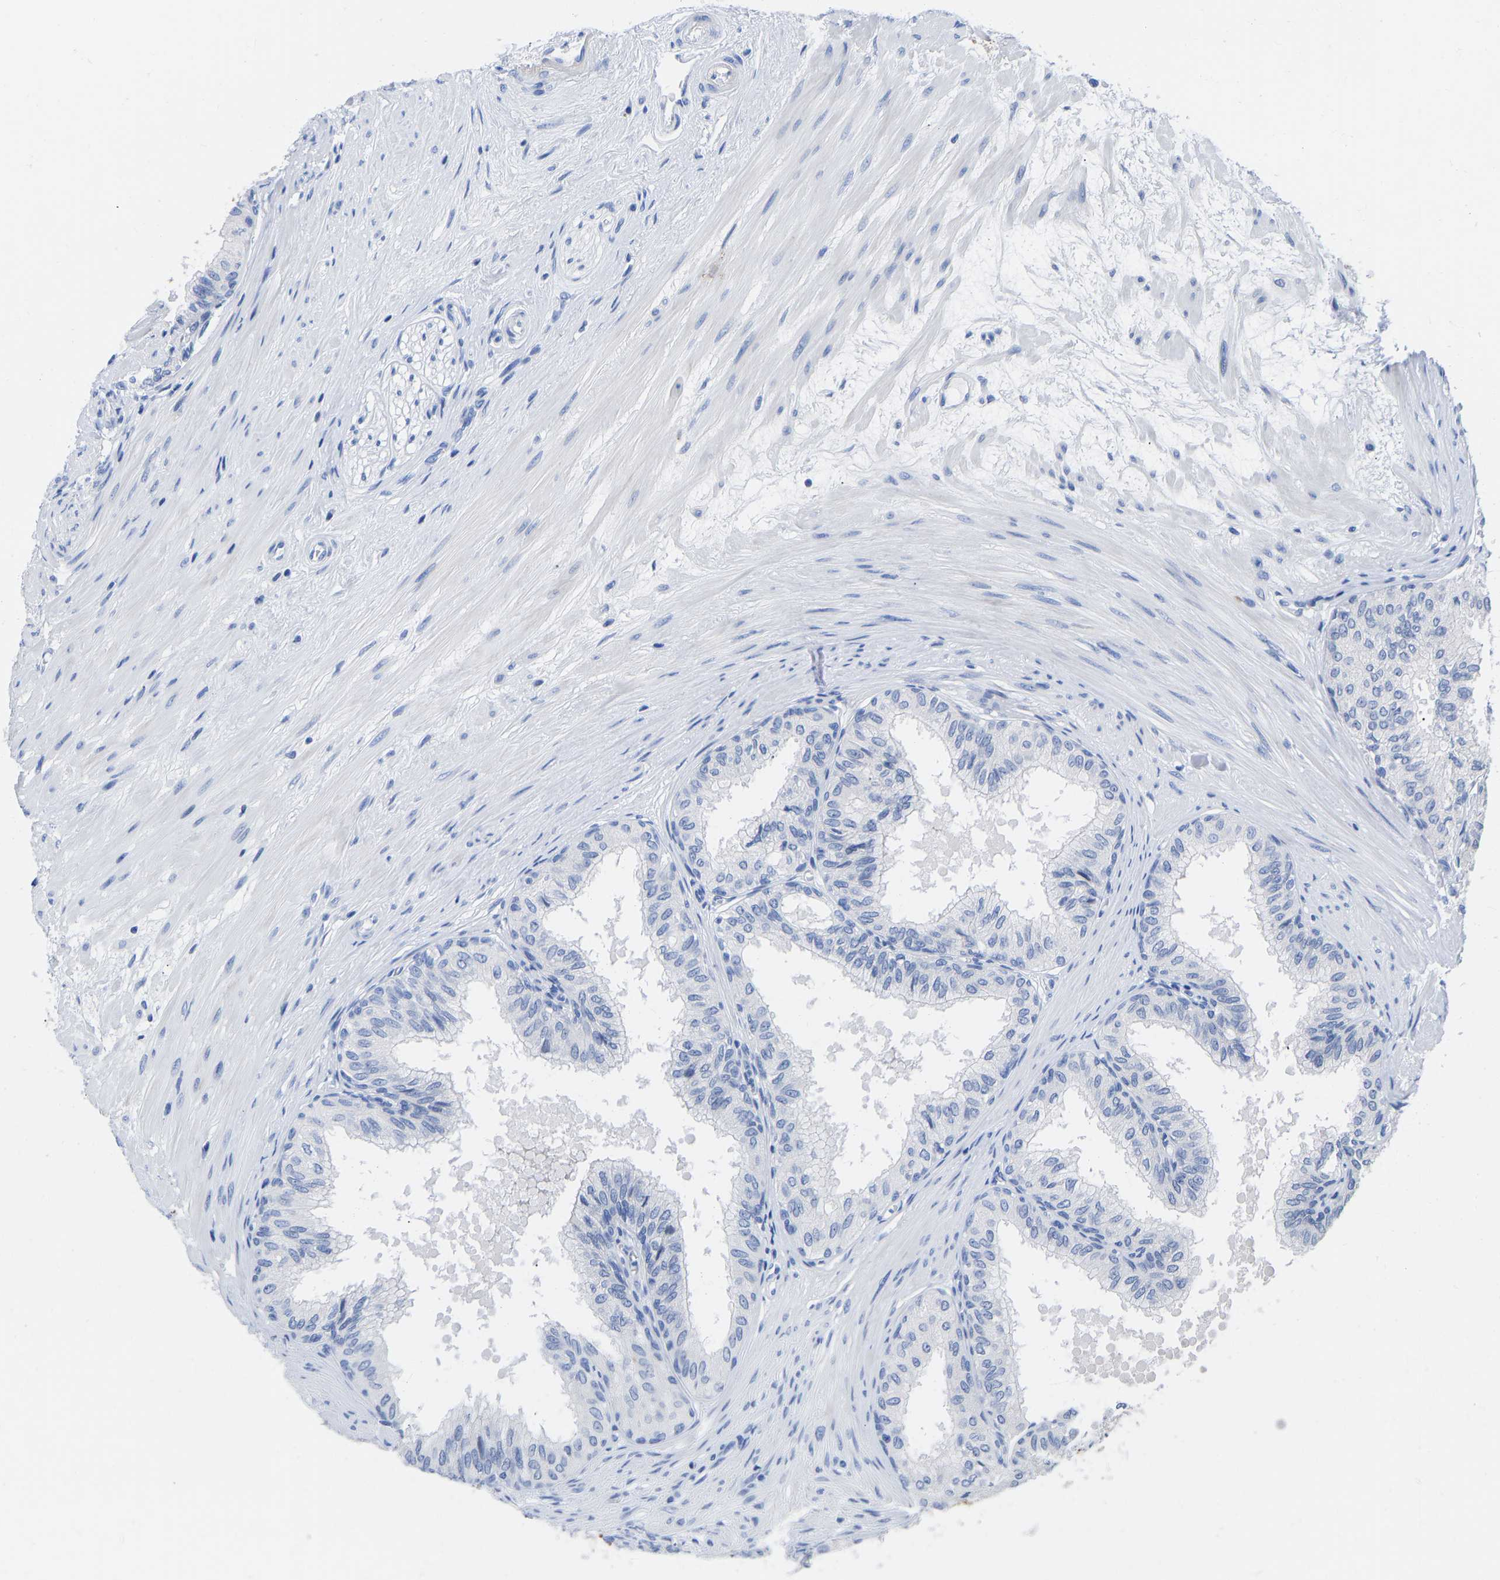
{"staining": {"intensity": "negative", "quantity": "none", "location": "none"}, "tissue": "seminal vesicle", "cell_type": "Glandular cells", "image_type": "normal", "snomed": [{"axis": "morphology", "description": "Normal tissue, NOS"}, {"axis": "topography", "description": "Prostate"}, {"axis": "topography", "description": "Seminal veicle"}], "caption": "Human seminal vesicle stained for a protein using immunohistochemistry shows no positivity in glandular cells.", "gene": "GPA33", "patient": {"sex": "male", "age": 60}}